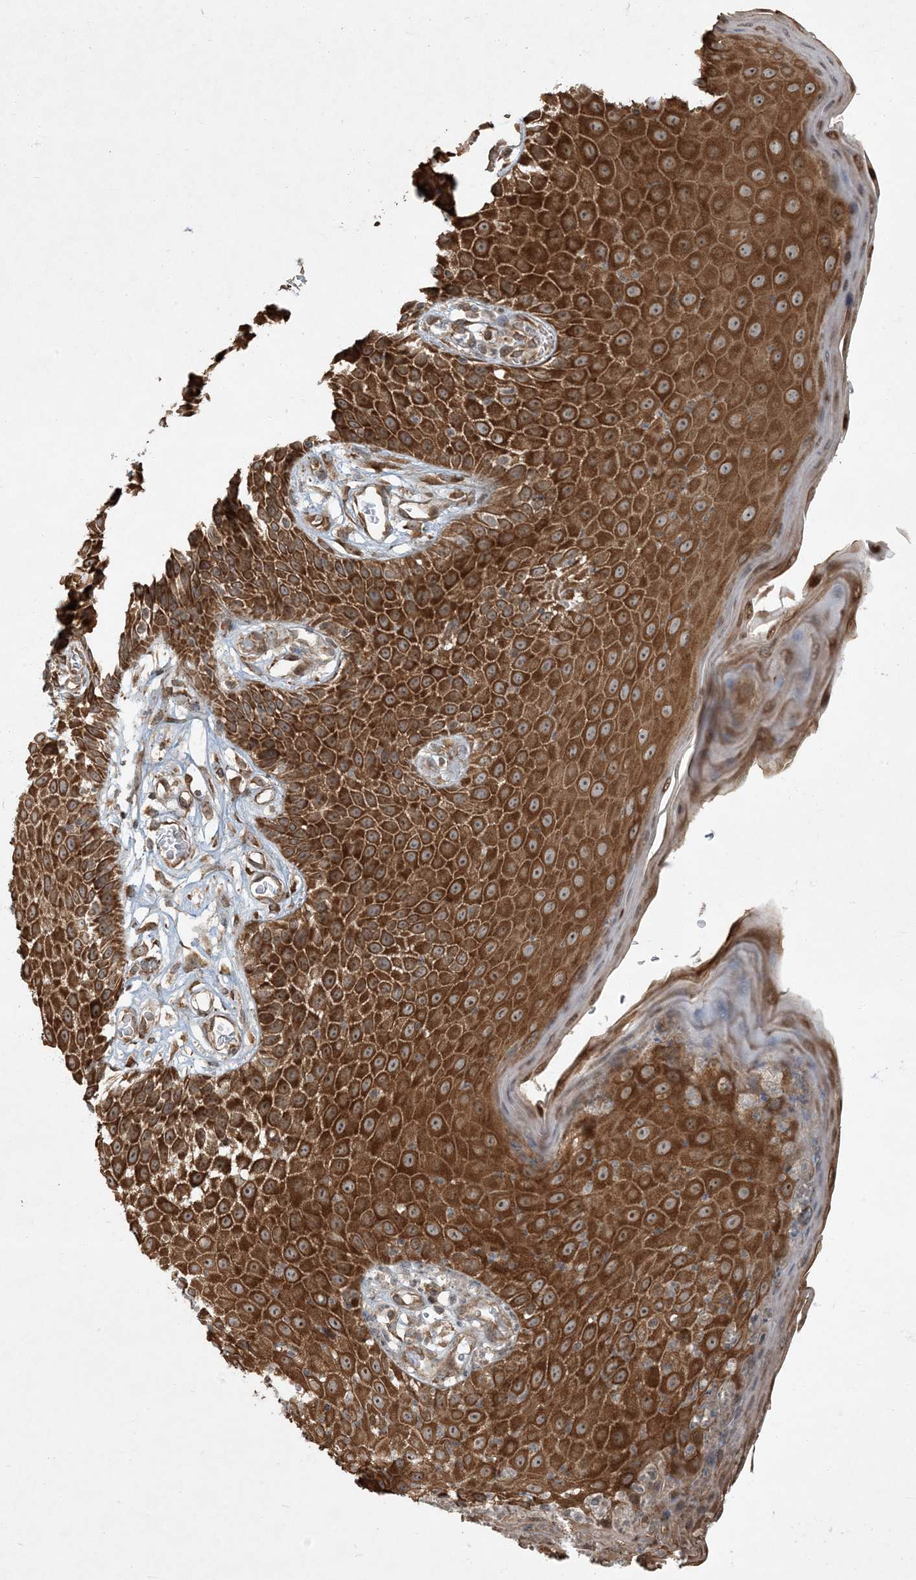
{"staining": {"intensity": "strong", "quantity": ">75%", "location": "cytoplasmic/membranous"}, "tissue": "skin", "cell_type": "Epidermal cells", "image_type": "normal", "snomed": [{"axis": "morphology", "description": "Normal tissue, NOS"}, {"axis": "topography", "description": "Vulva"}], "caption": "Skin stained for a protein (brown) reveals strong cytoplasmic/membranous positive expression in approximately >75% of epidermal cells.", "gene": "COMMD8", "patient": {"sex": "female", "age": 68}}